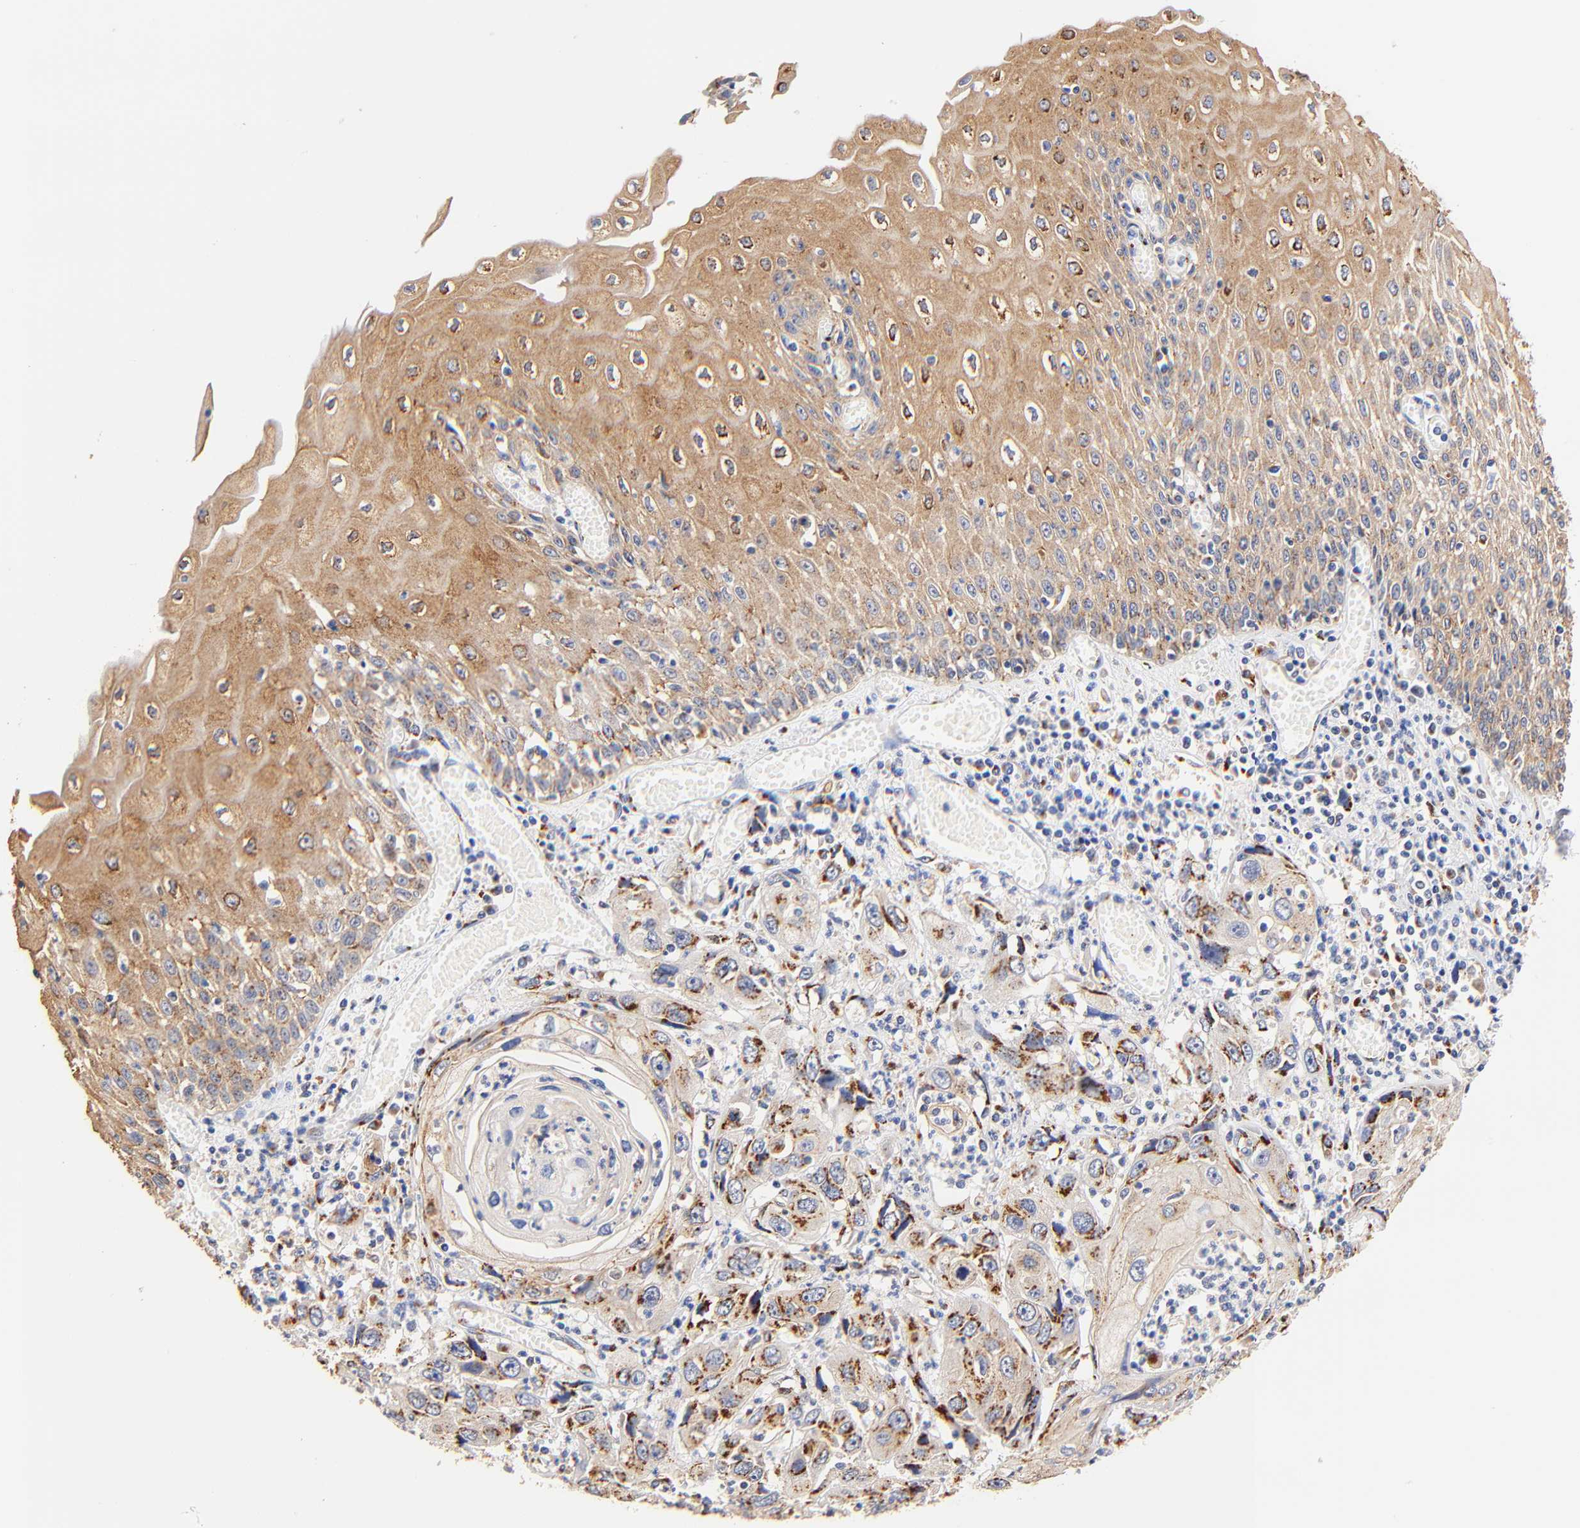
{"staining": {"intensity": "moderate", "quantity": ">75%", "location": "cytoplasmic/membranous"}, "tissue": "esophagus", "cell_type": "Squamous epithelial cells", "image_type": "normal", "snomed": [{"axis": "morphology", "description": "Normal tissue, NOS"}, {"axis": "topography", "description": "Esophagus"}], "caption": "An immunohistochemistry (IHC) photomicrograph of normal tissue is shown. Protein staining in brown labels moderate cytoplasmic/membranous positivity in esophagus within squamous epithelial cells.", "gene": "FMNL3", "patient": {"sex": "male", "age": 65}}